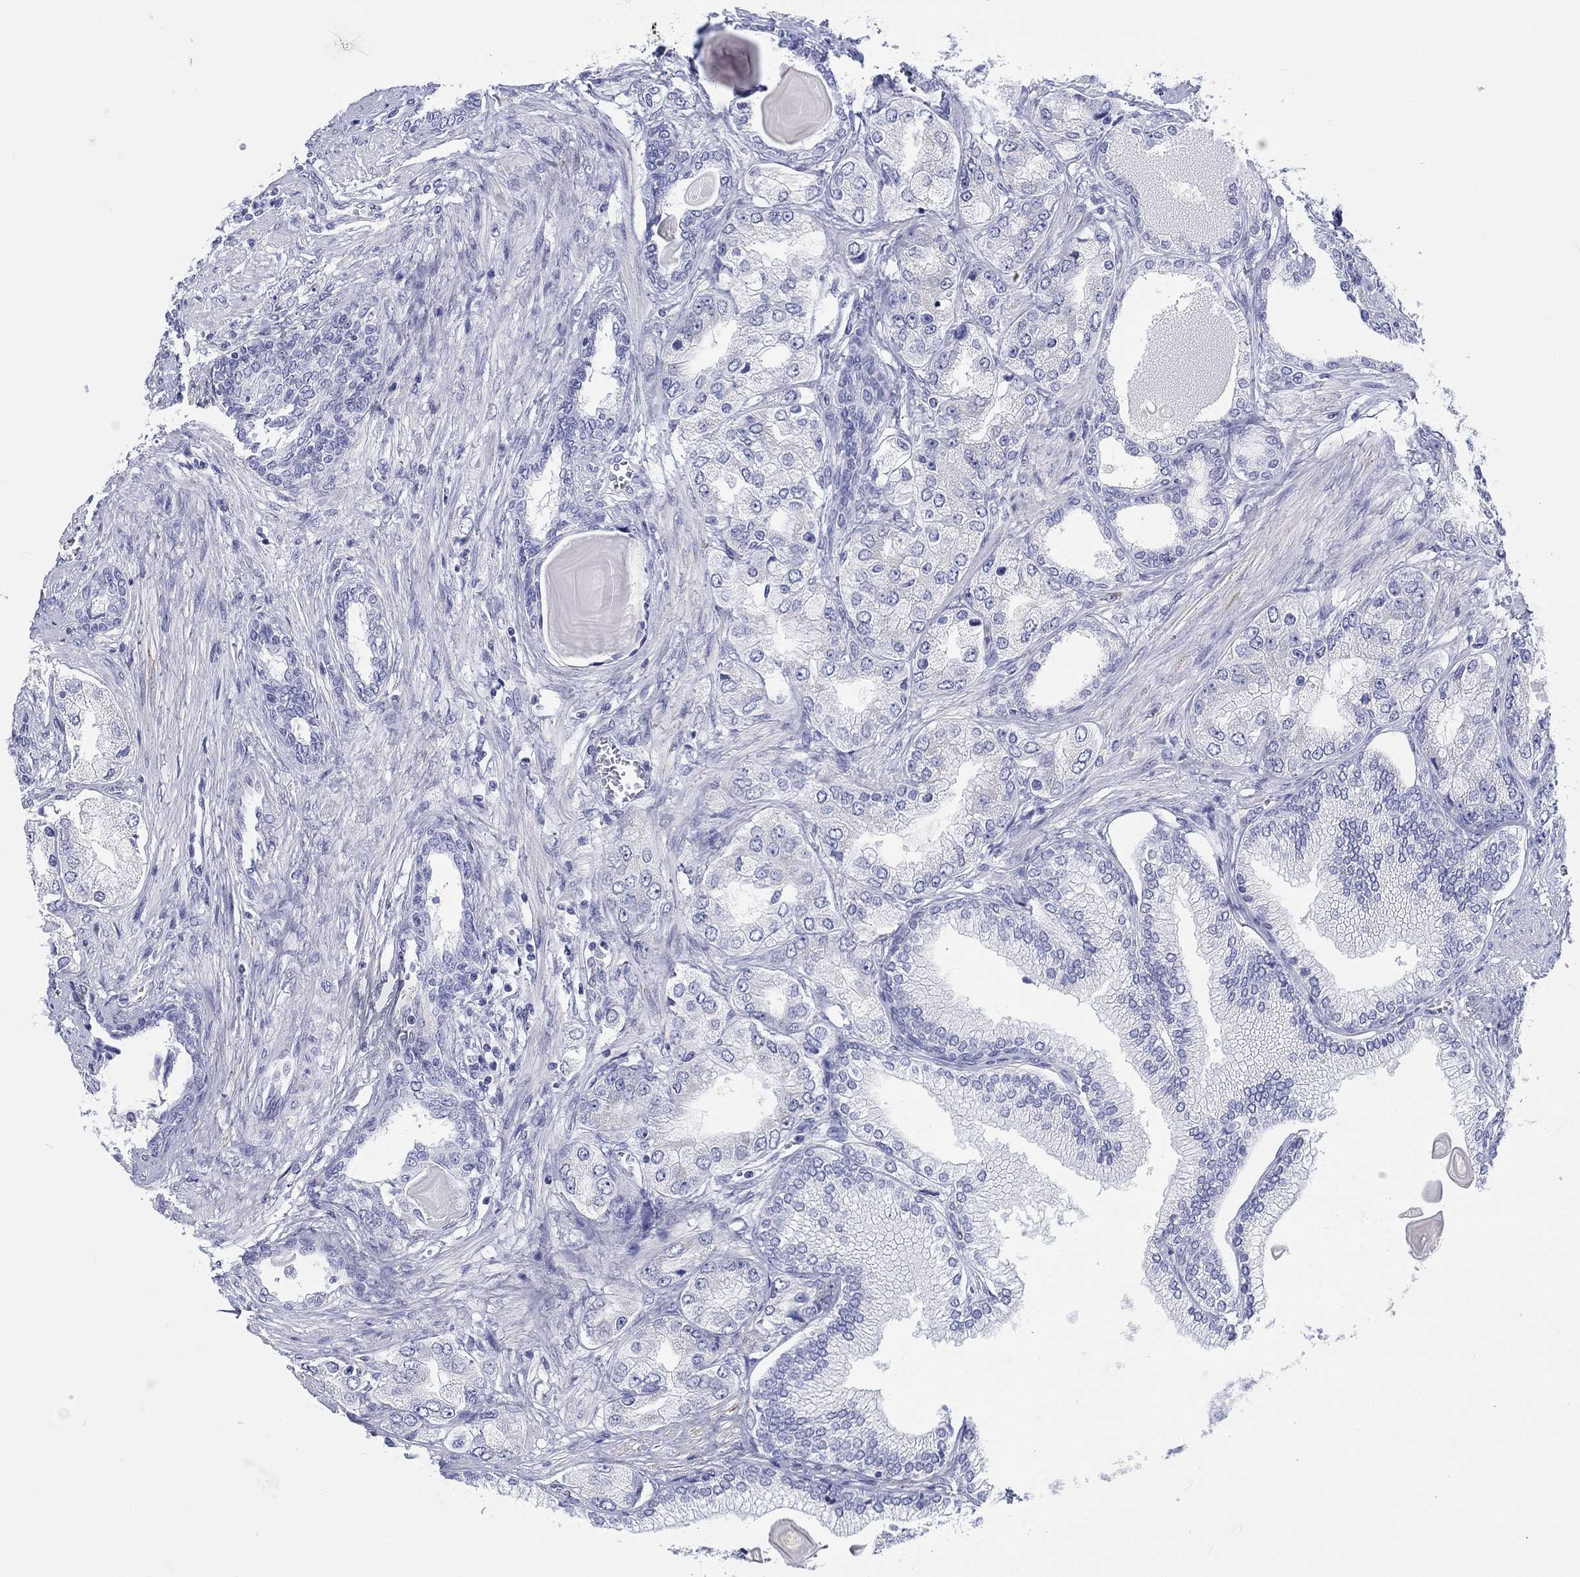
{"staining": {"intensity": "negative", "quantity": "none", "location": "none"}, "tissue": "prostate cancer", "cell_type": "Tumor cells", "image_type": "cancer", "snomed": [{"axis": "morphology", "description": "Adenocarcinoma, Low grade"}, {"axis": "topography", "description": "Prostate"}], "caption": "This is an immunohistochemistry micrograph of prostate cancer. There is no expression in tumor cells.", "gene": "H1-1", "patient": {"sex": "male", "age": 69}}